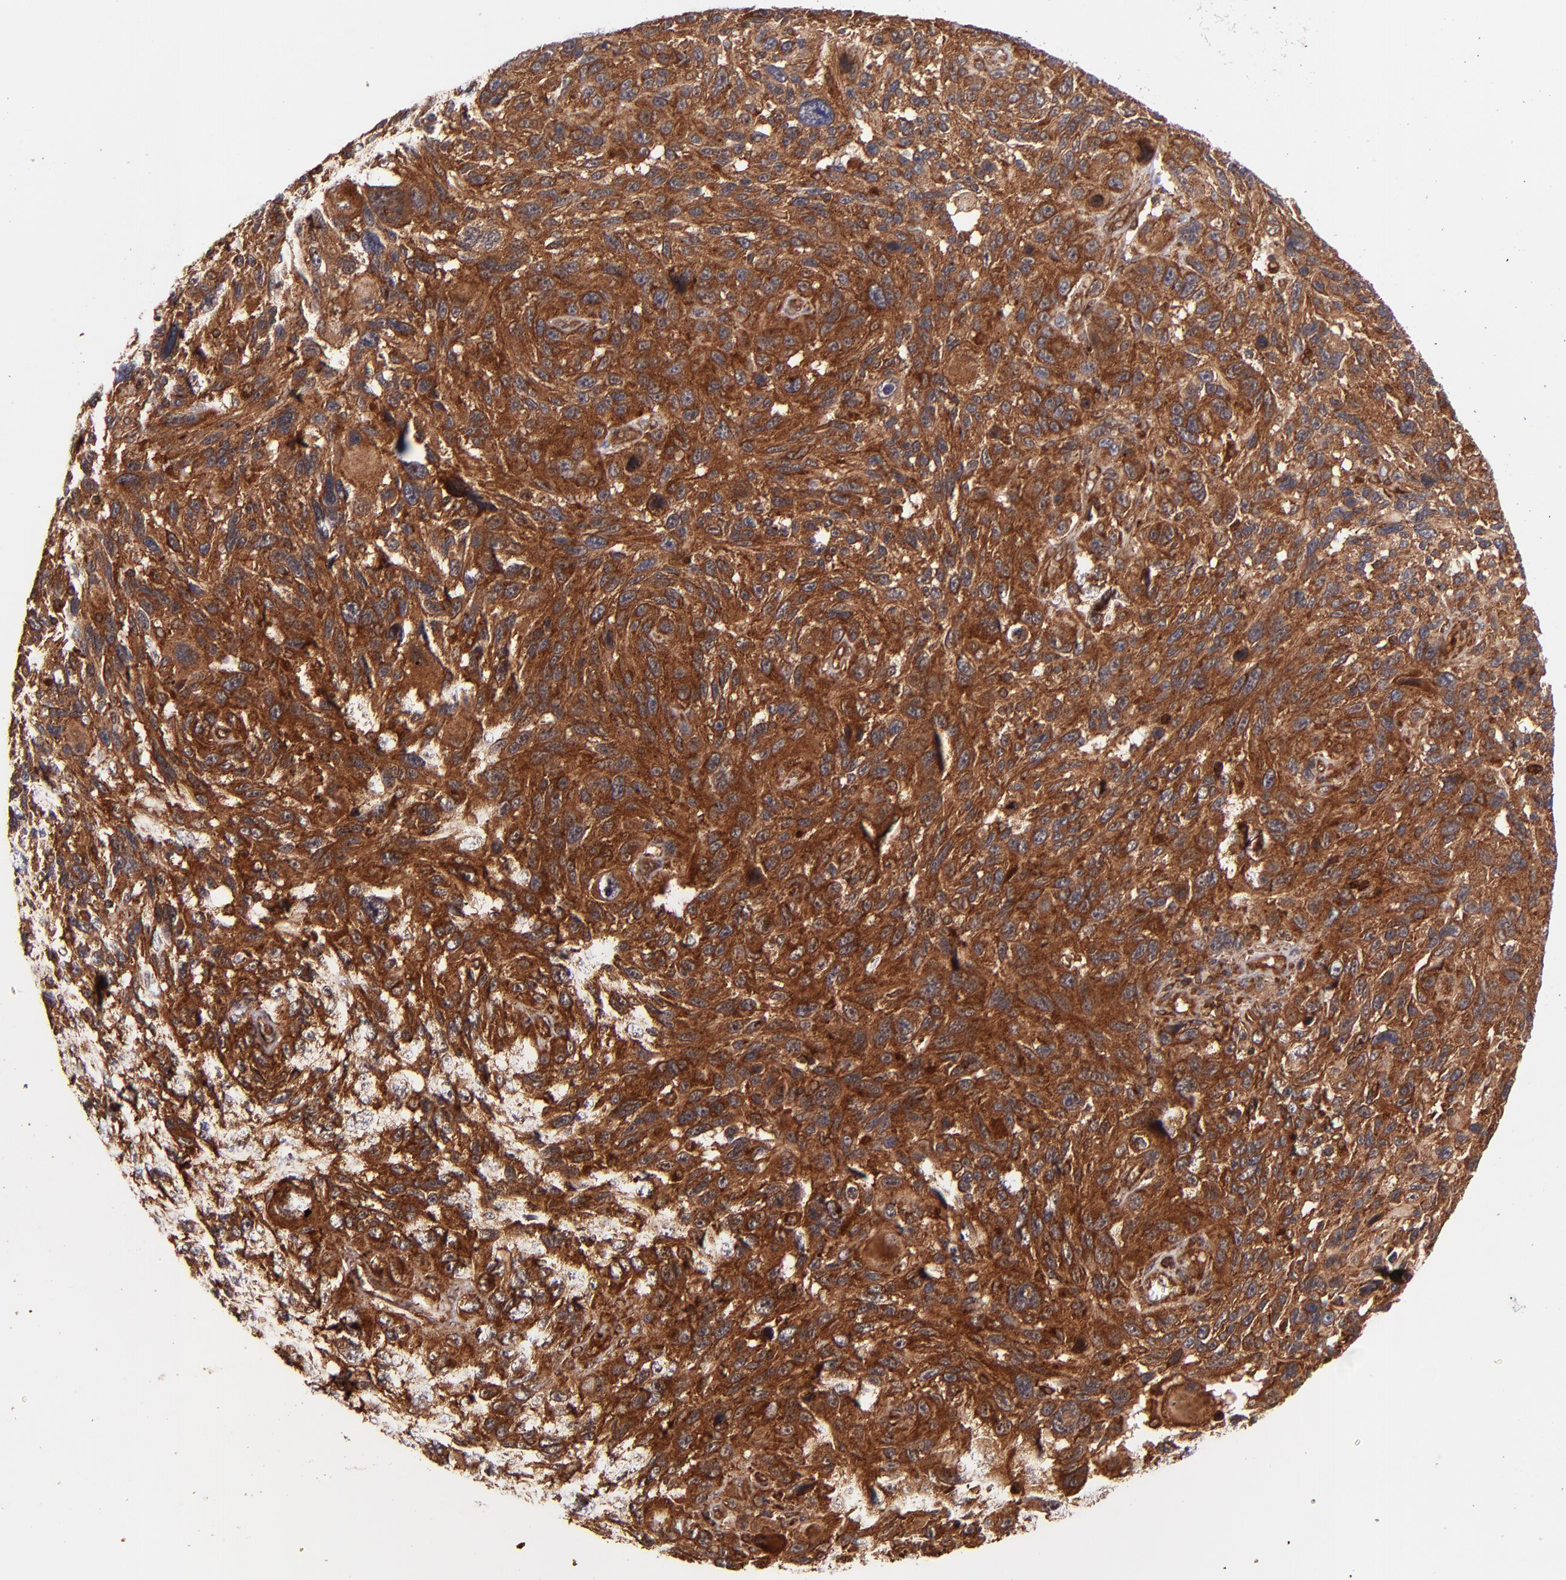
{"staining": {"intensity": "strong", "quantity": ">75%", "location": "cytoplasmic/membranous"}, "tissue": "melanoma", "cell_type": "Tumor cells", "image_type": "cancer", "snomed": [{"axis": "morphology", "description": "Malignant melanoma, NOS"}, {"axis": "topography", "description": "Skin"}], "caption": "Protein staining of melanoma tissue exhibits strong cytoplasmic/membranous positivity in approximately >75% of tumor cells.", "gene": "STX8", "patient": {"sex": "male", "age": 53}}